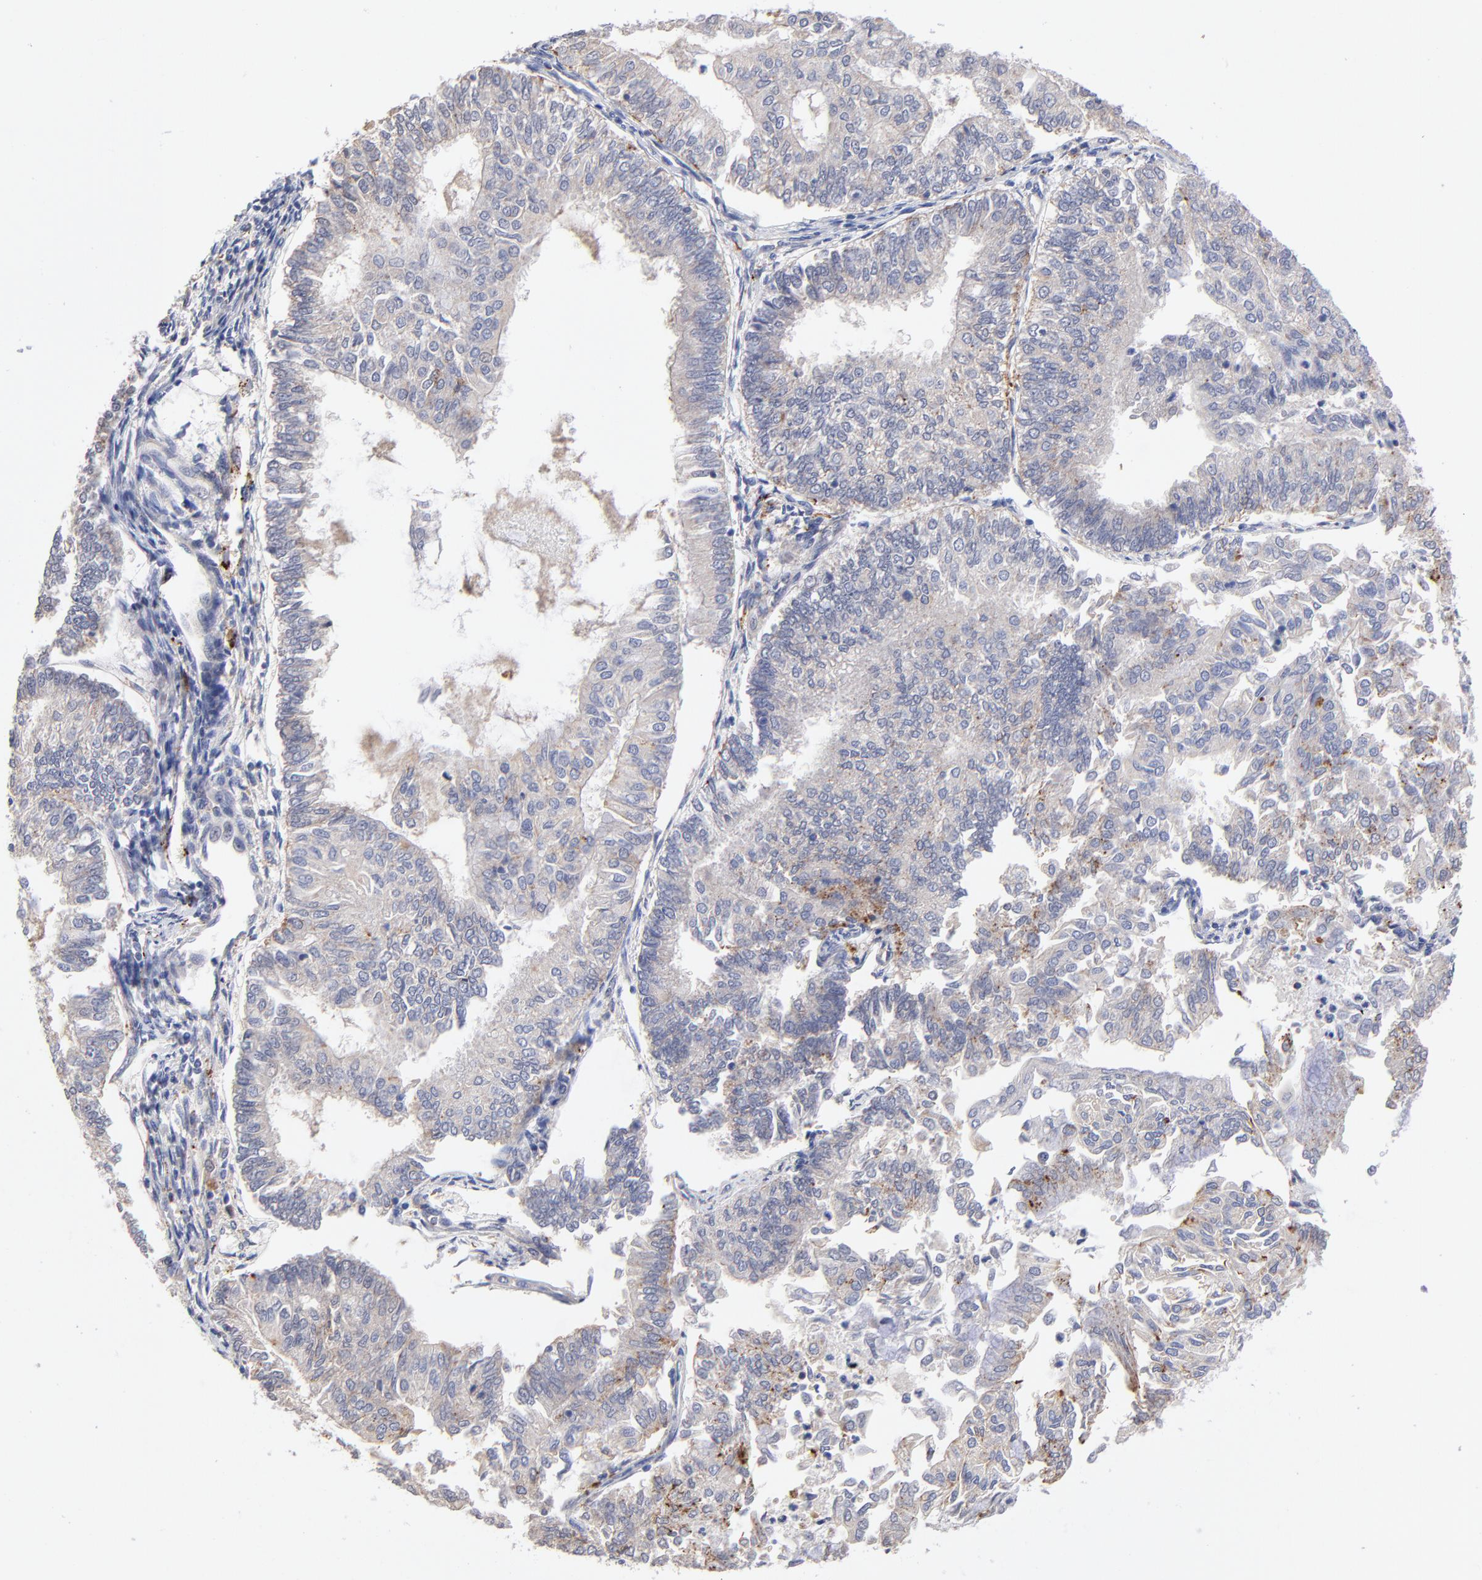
{"staining": {"intensity": "weak", "quantity": "<25%", "location": "cytoplasmic/membranous"}, "tissue": "endometrial cancer", "cell_type": "Tumor cells", "image_type": "cancer", "snomed": [{"axis": "morphology", "description": "Adenocarcinoma, NOS"}, {"axis": "topography", "description": "Endometrium"}], "caption": "Immunohistochemistry image of neoplastic tissue: human endometrial adenocarcinoma stained with DAB (3,3'-diaminobenzidine) demonstrates no significant protein positivity in tumor cells. The staining was performed using DAB (3,3'-diaminobenzidine) to visualize the protein expression in brown, while the nuclei were stained in blue with hematoxylin (Magnification: 20x).", "gene": "PDE4B", "patient": {"sex": "female", "age": 59}}